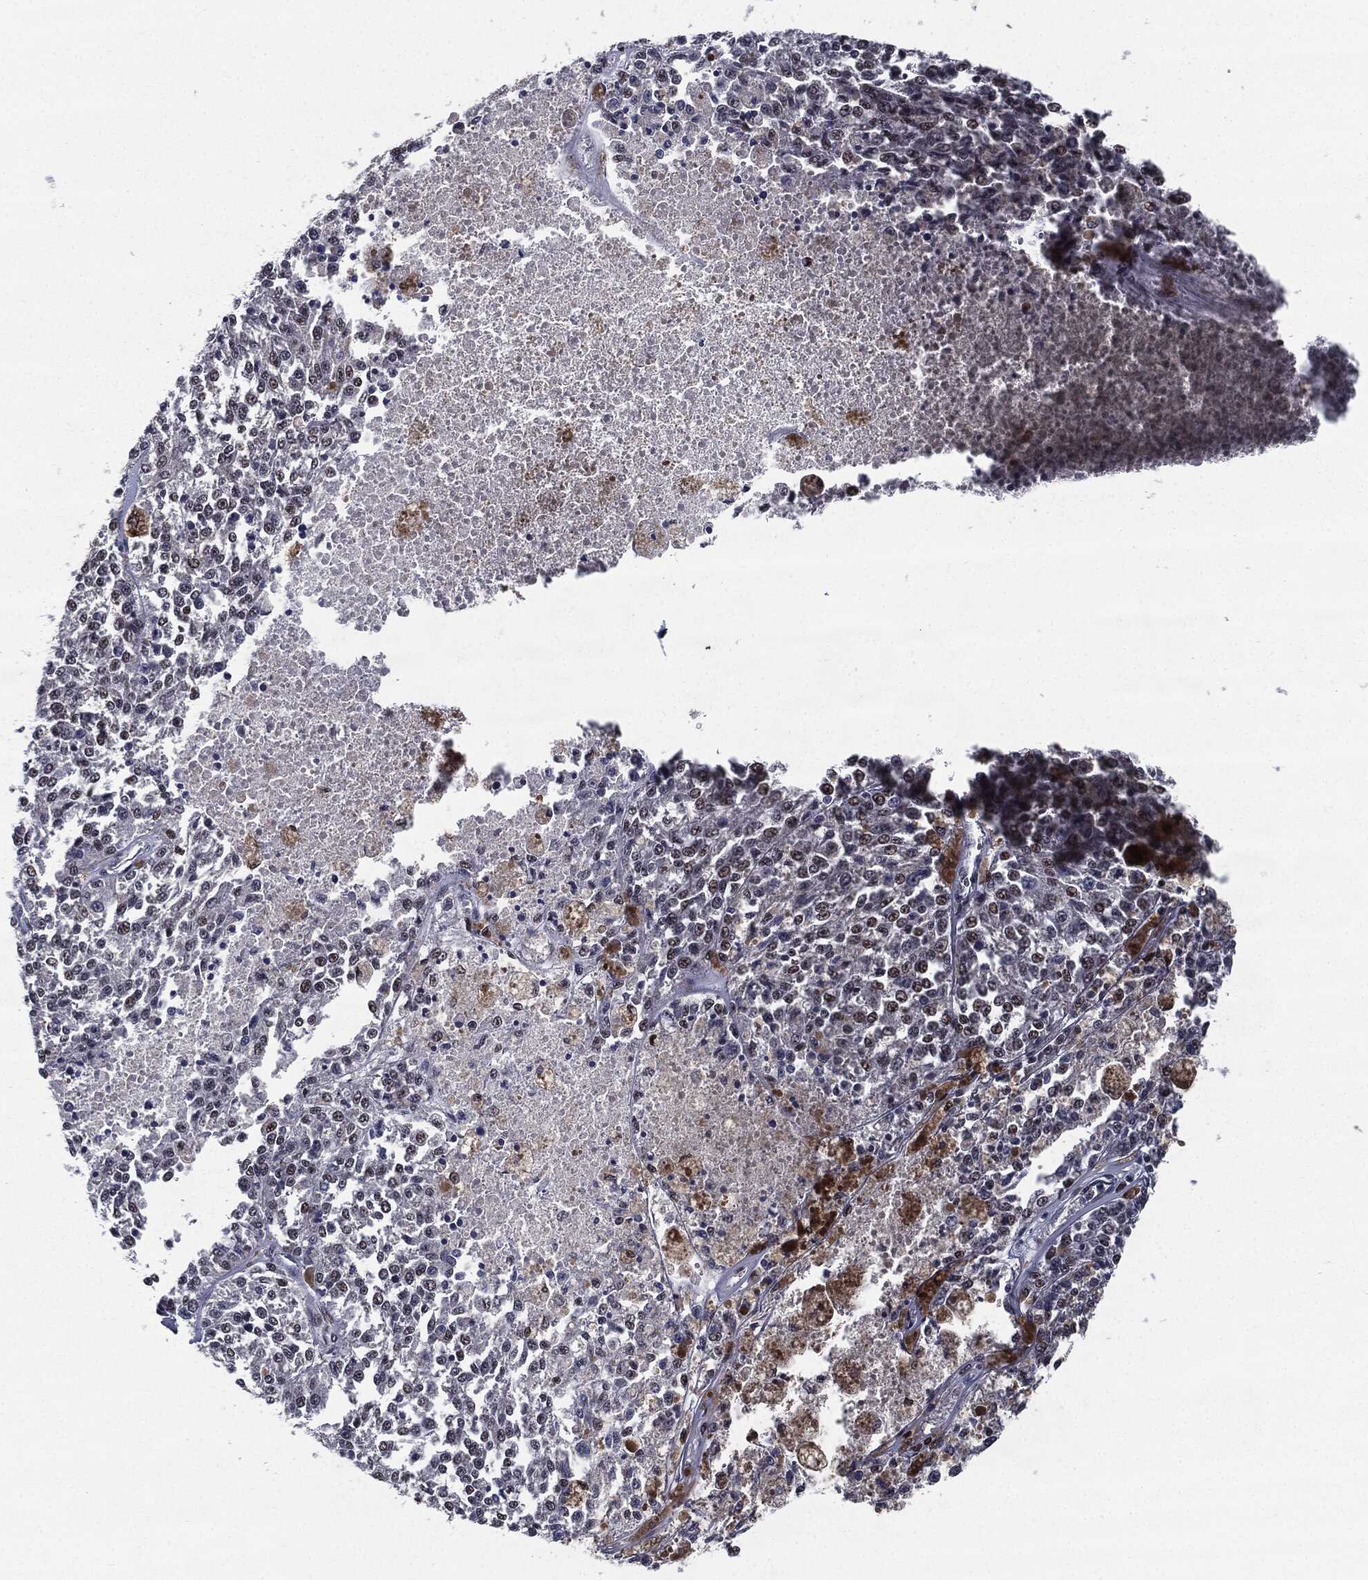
{"staining": {"intensity": "negative", "quantity": "none", "location": "none"}, "tissue": "melanoma", "cell_type": "Tumor cells", "image_type": "cancer", "snomed": [{"axis": "morphology", "description": "Malignant melanoma, Metastatic site"}, {"axis": "topography", "description": "Lymph node"}], "caption": "There is no significant positivity in tumor cells of melanoma. (DAB immunohistochemistry, high magnification).", "gene": "JUN", "patient": {"sex": "female", "age": 64}}